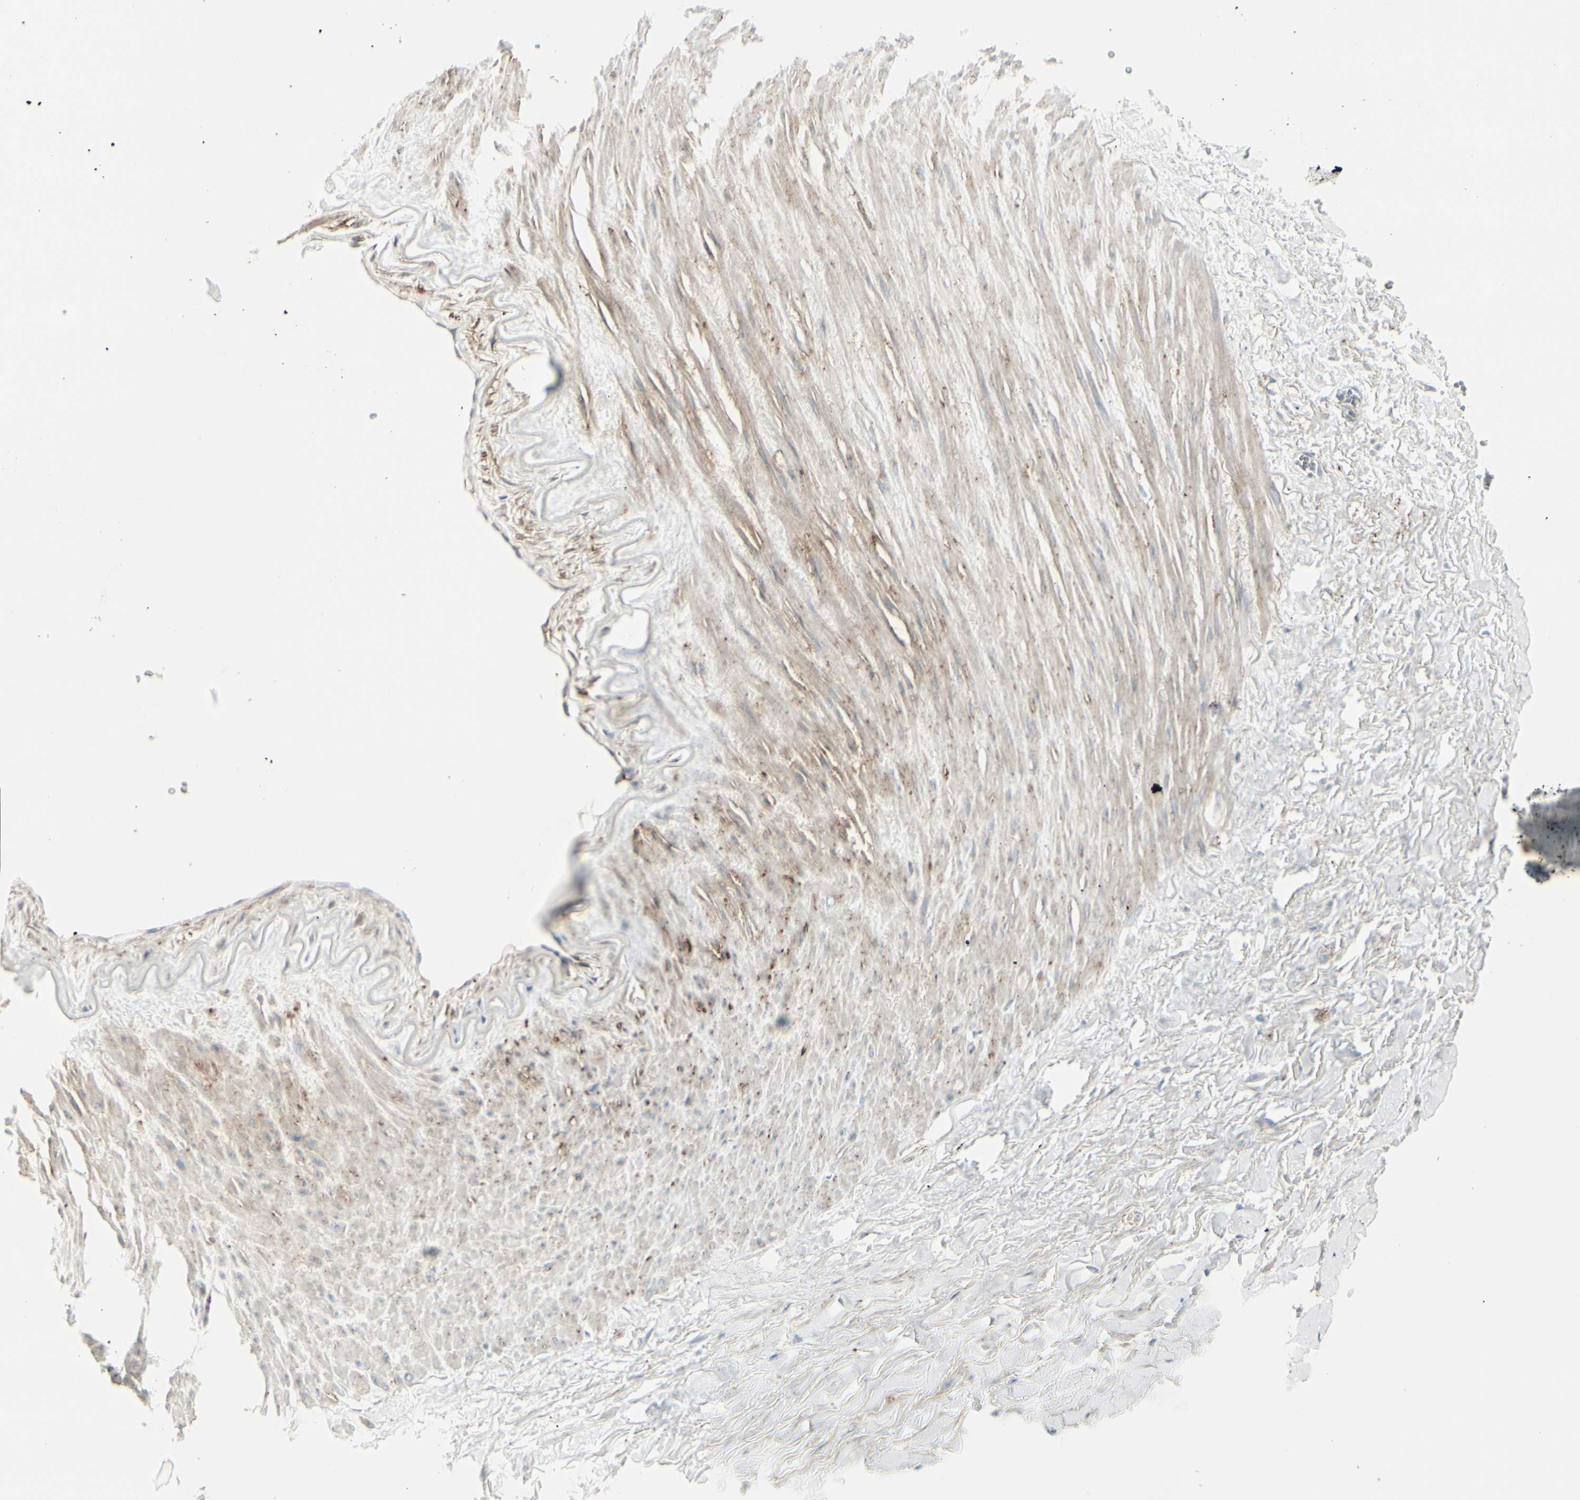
{"staining": {"intensity": "weak", "quantity": "25%-75%", "location": "cytoplasmic/membranous"}, "tissue": "adipose tissue", "cell_type": "Adipocytes", "image_type": "normal", "snomed": [{"axis": "morphology", "description": "Normal tissue, NOS"}, {"axis": "topography", "description": "Adipose tissue"}, {"axis": "topography", "description": "Peripheral nerve tissue"}], "caption": "The photomicrograph exhibits a brown stain indicating the presence of a protein in the cytoplasmic/membranous of adipocytes in adipose tissue.", "gene": "CACNA2D1", "patient": {"sex": "male", "age": 52}}